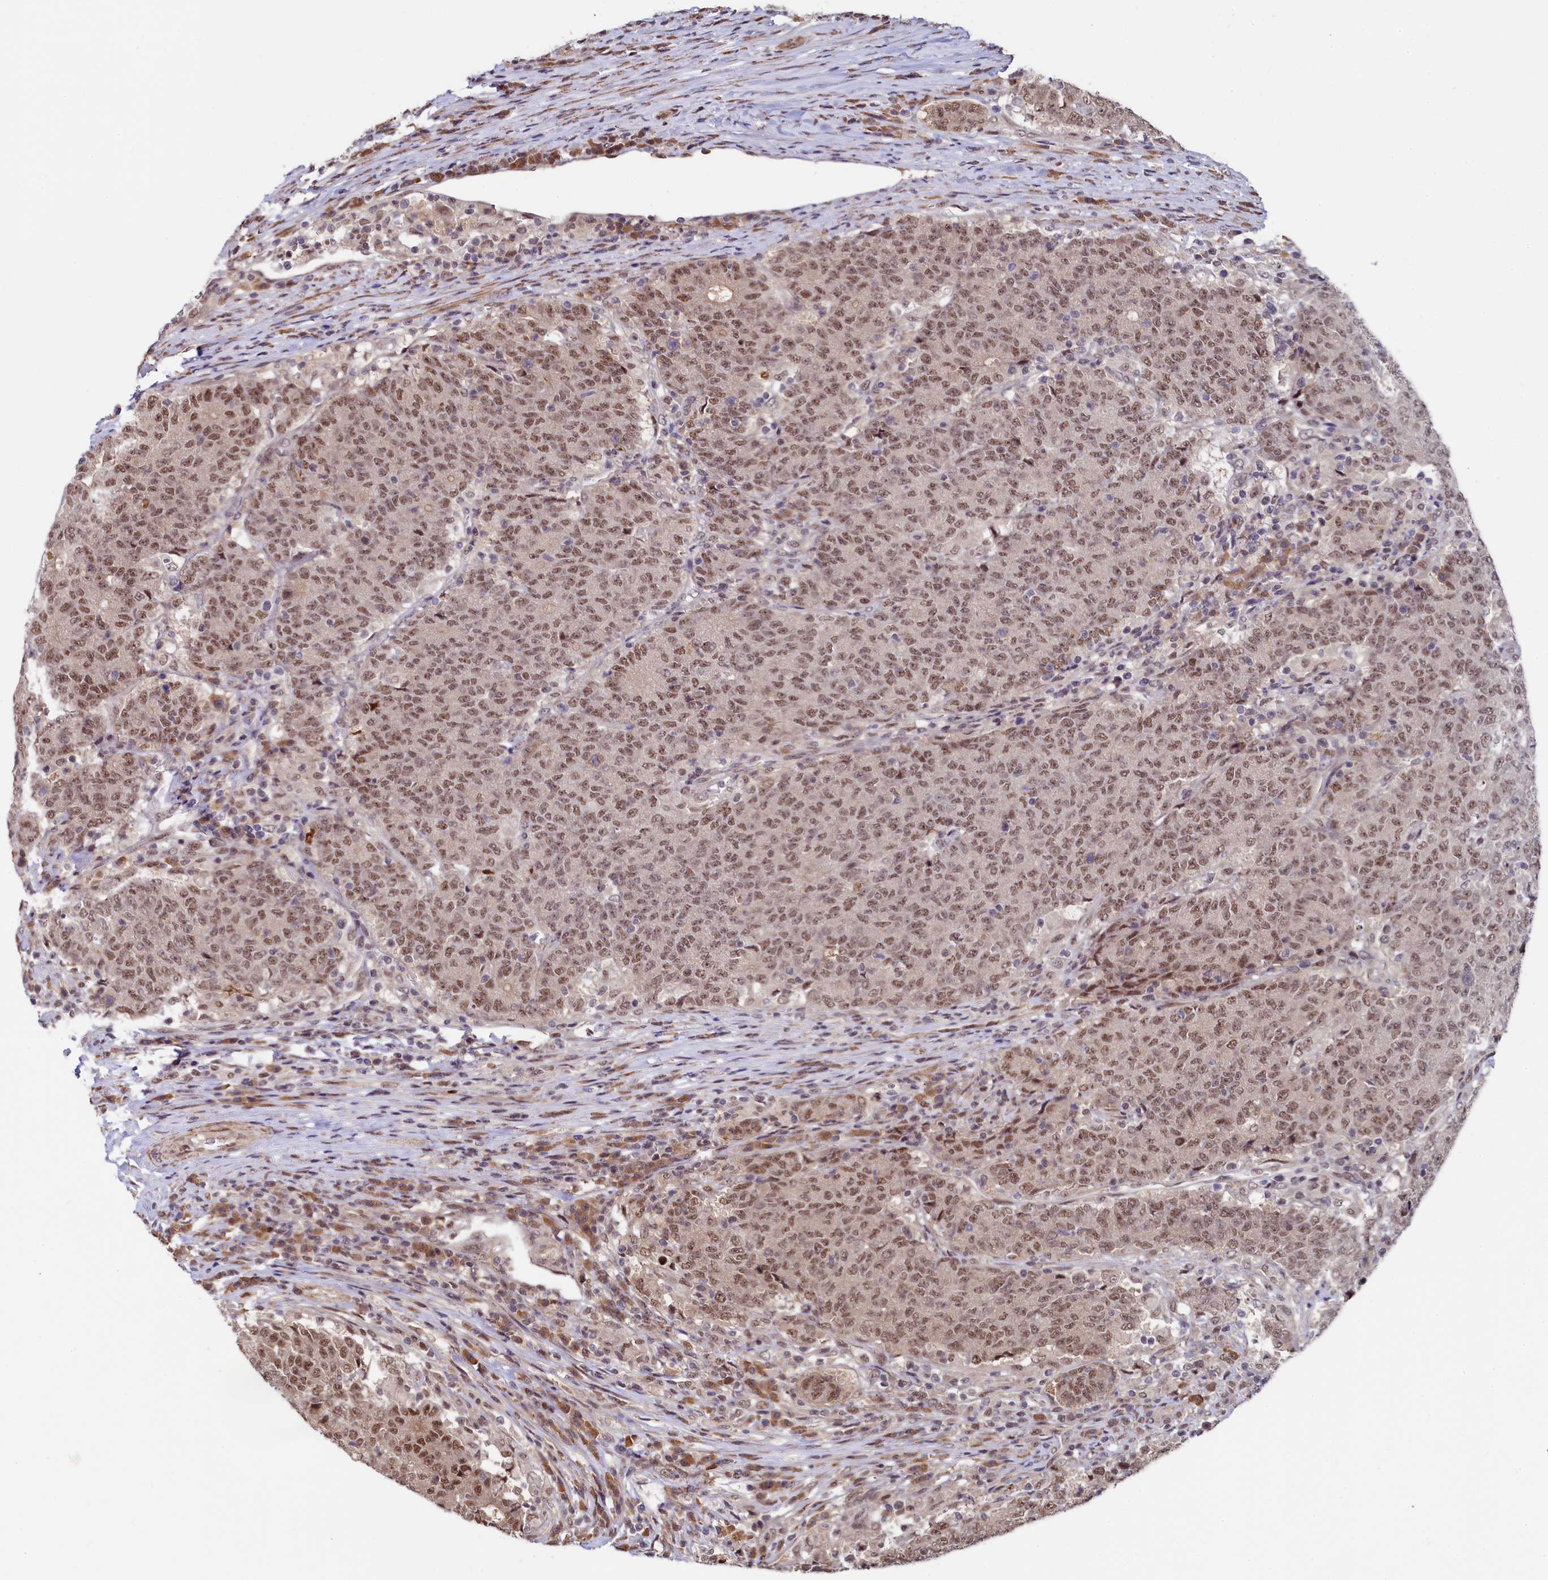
{"staining": {"intensity": "moderate", "quantity": ">75%", "location": "nuclear"}, "tissue": "colorectal cancer", "cell_type": "Tumor cells", "image_type": "cancer", "snomed": [{"axis": "morphology", "description": "Adenocarcinoma, NOS"}, {"axis": "topography", "description": "Colon"}], "caption": "Immunohistochemistry (IHC) histopathology image of colorectal adenocarcinoma stained for a protein (brown), which displays medium levels of moderate nuclear expression in approximately >75% of tumor cells.", "gene": "LEO1", "patient": {"sex": "female", "age": 75}}